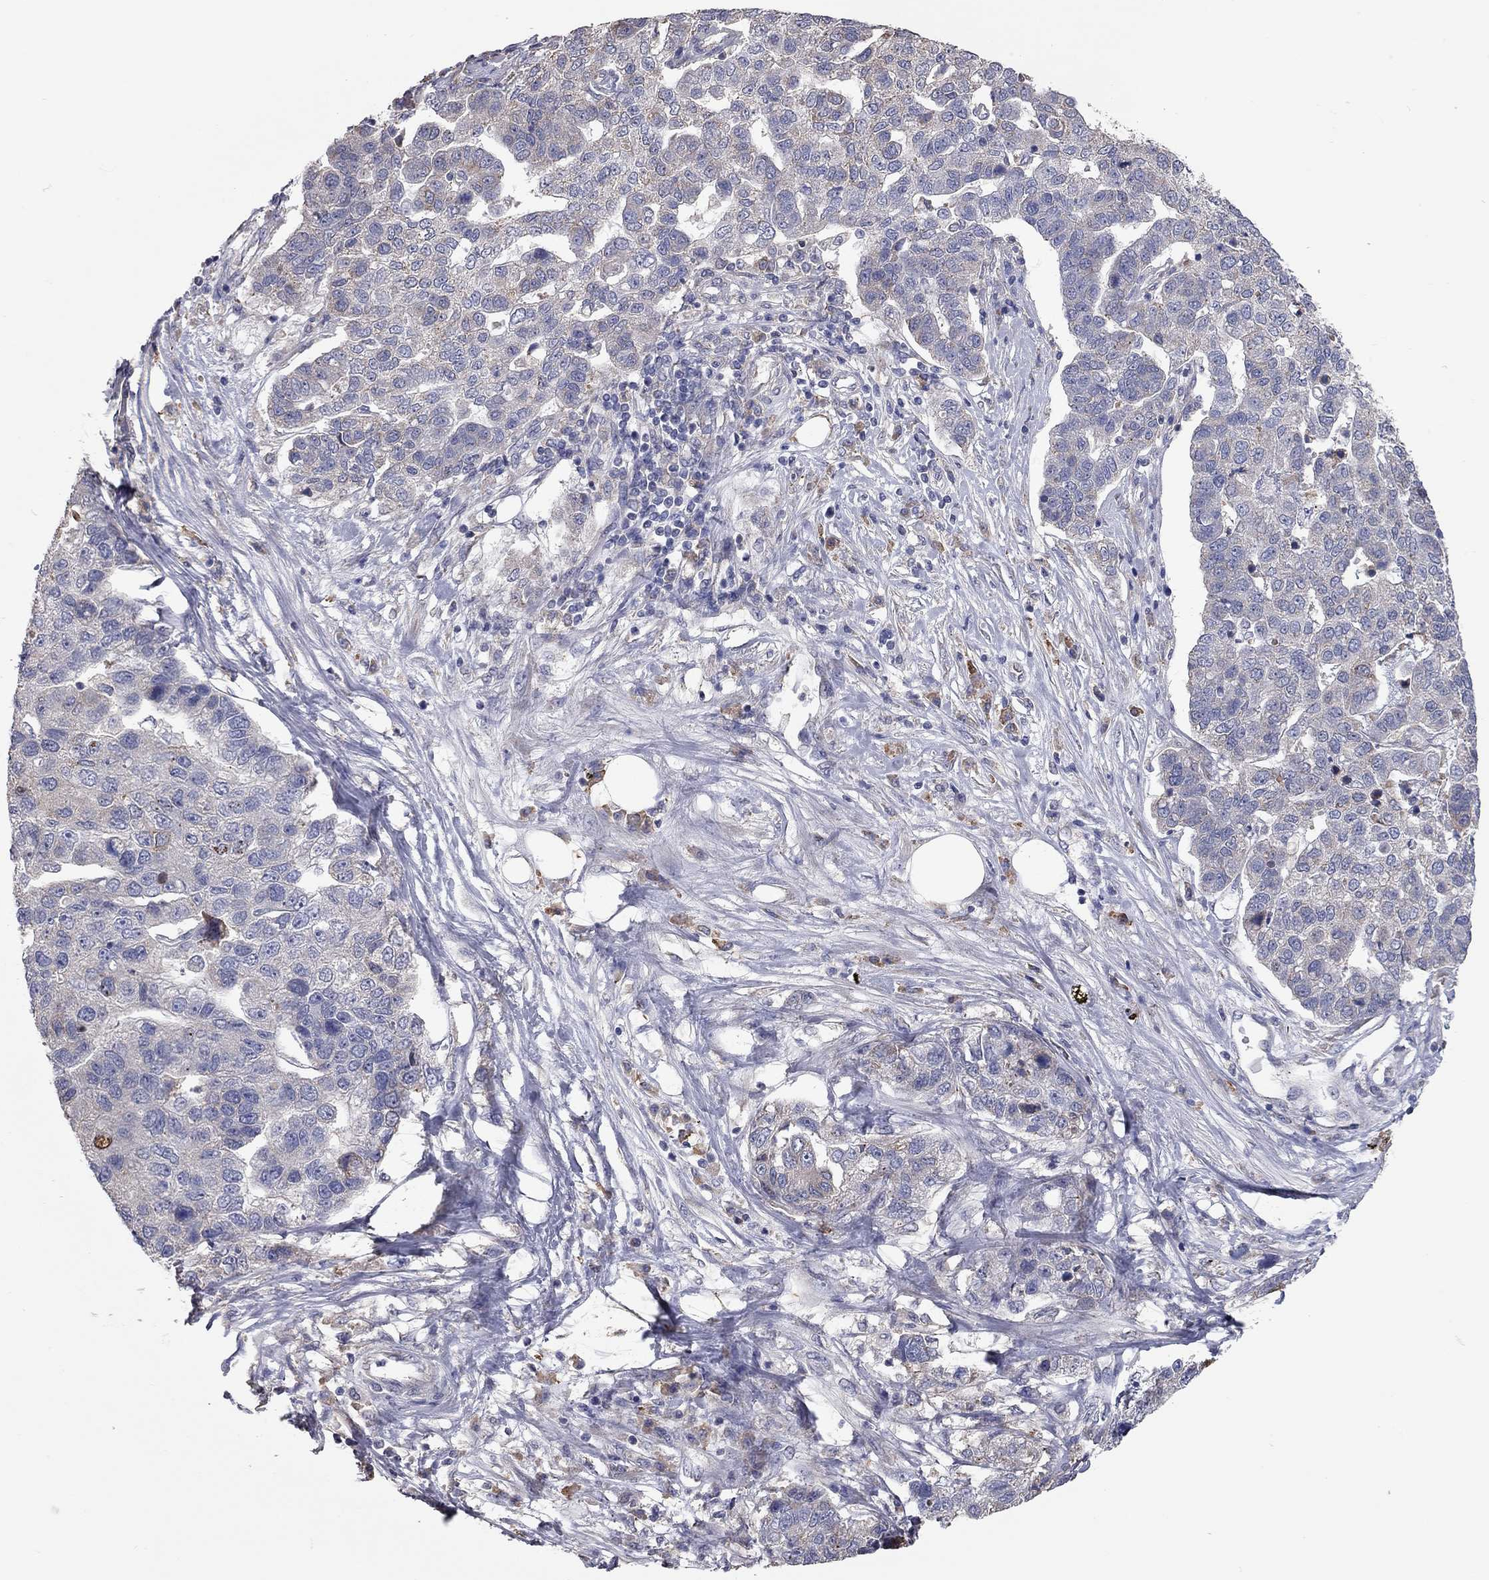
{"staining": {"intensity": "negative", "quantity": "none", "location": "none"}, "tissue": "pancreatic cancer", "cell_type": "Tumor cells", "image_type": "cancer", "snomed": [{"axis": "morphology", "description": "Adenocarcinoma, NOS"}, {"axis": "topography", "description": "Pancreas"}], "caption": "This is a image of IHC staining of adenocarcinoma (pancreatic), which shows no staining in tumor cells. Nuclei are stained in blue.", "gene": "XAGE2", "patient": {"sex": "female", "age": 61}}